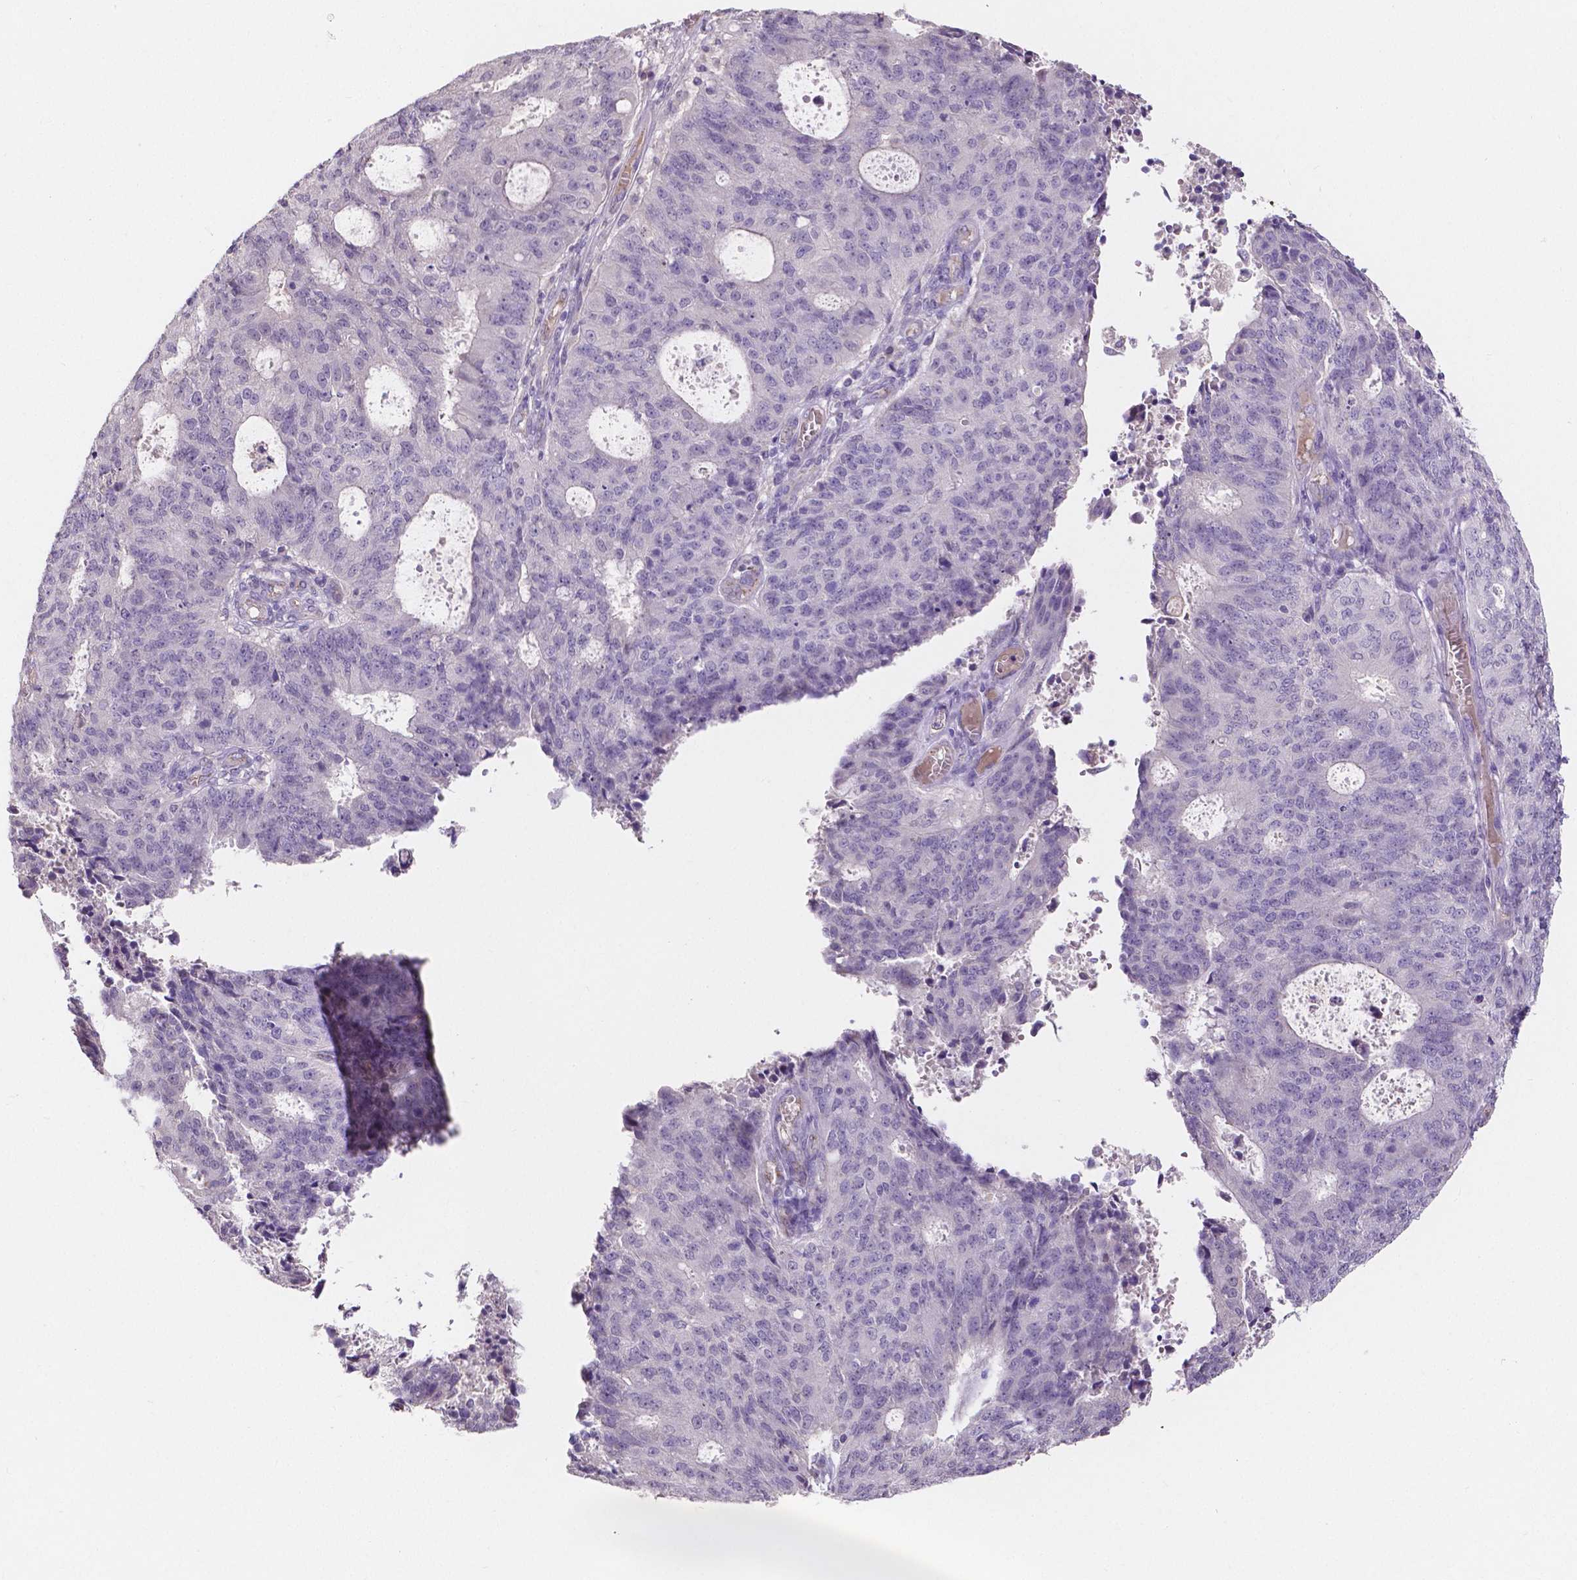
{"staining": {"intensity": "negative", "quantity": "none", "location": "none"}, "tissue": "endometrial cancer", "cell_type": "Tumor cells", "image_type": "cancer", "snomed": [{"axis": "morphology", "description": "Adenocarcinoma, NOS"}, {"axis": "topography", "description": "Endometrium"}], "caption": "This image is of endometrial cancer stained with immunohistochemistry (IHC) to label a protein in brown with the nuclei are counter-stained blue. There is no positivity in tumor cells.", "gene": "ELAVL2", "patient": {"sex": "female", "age": 82}}